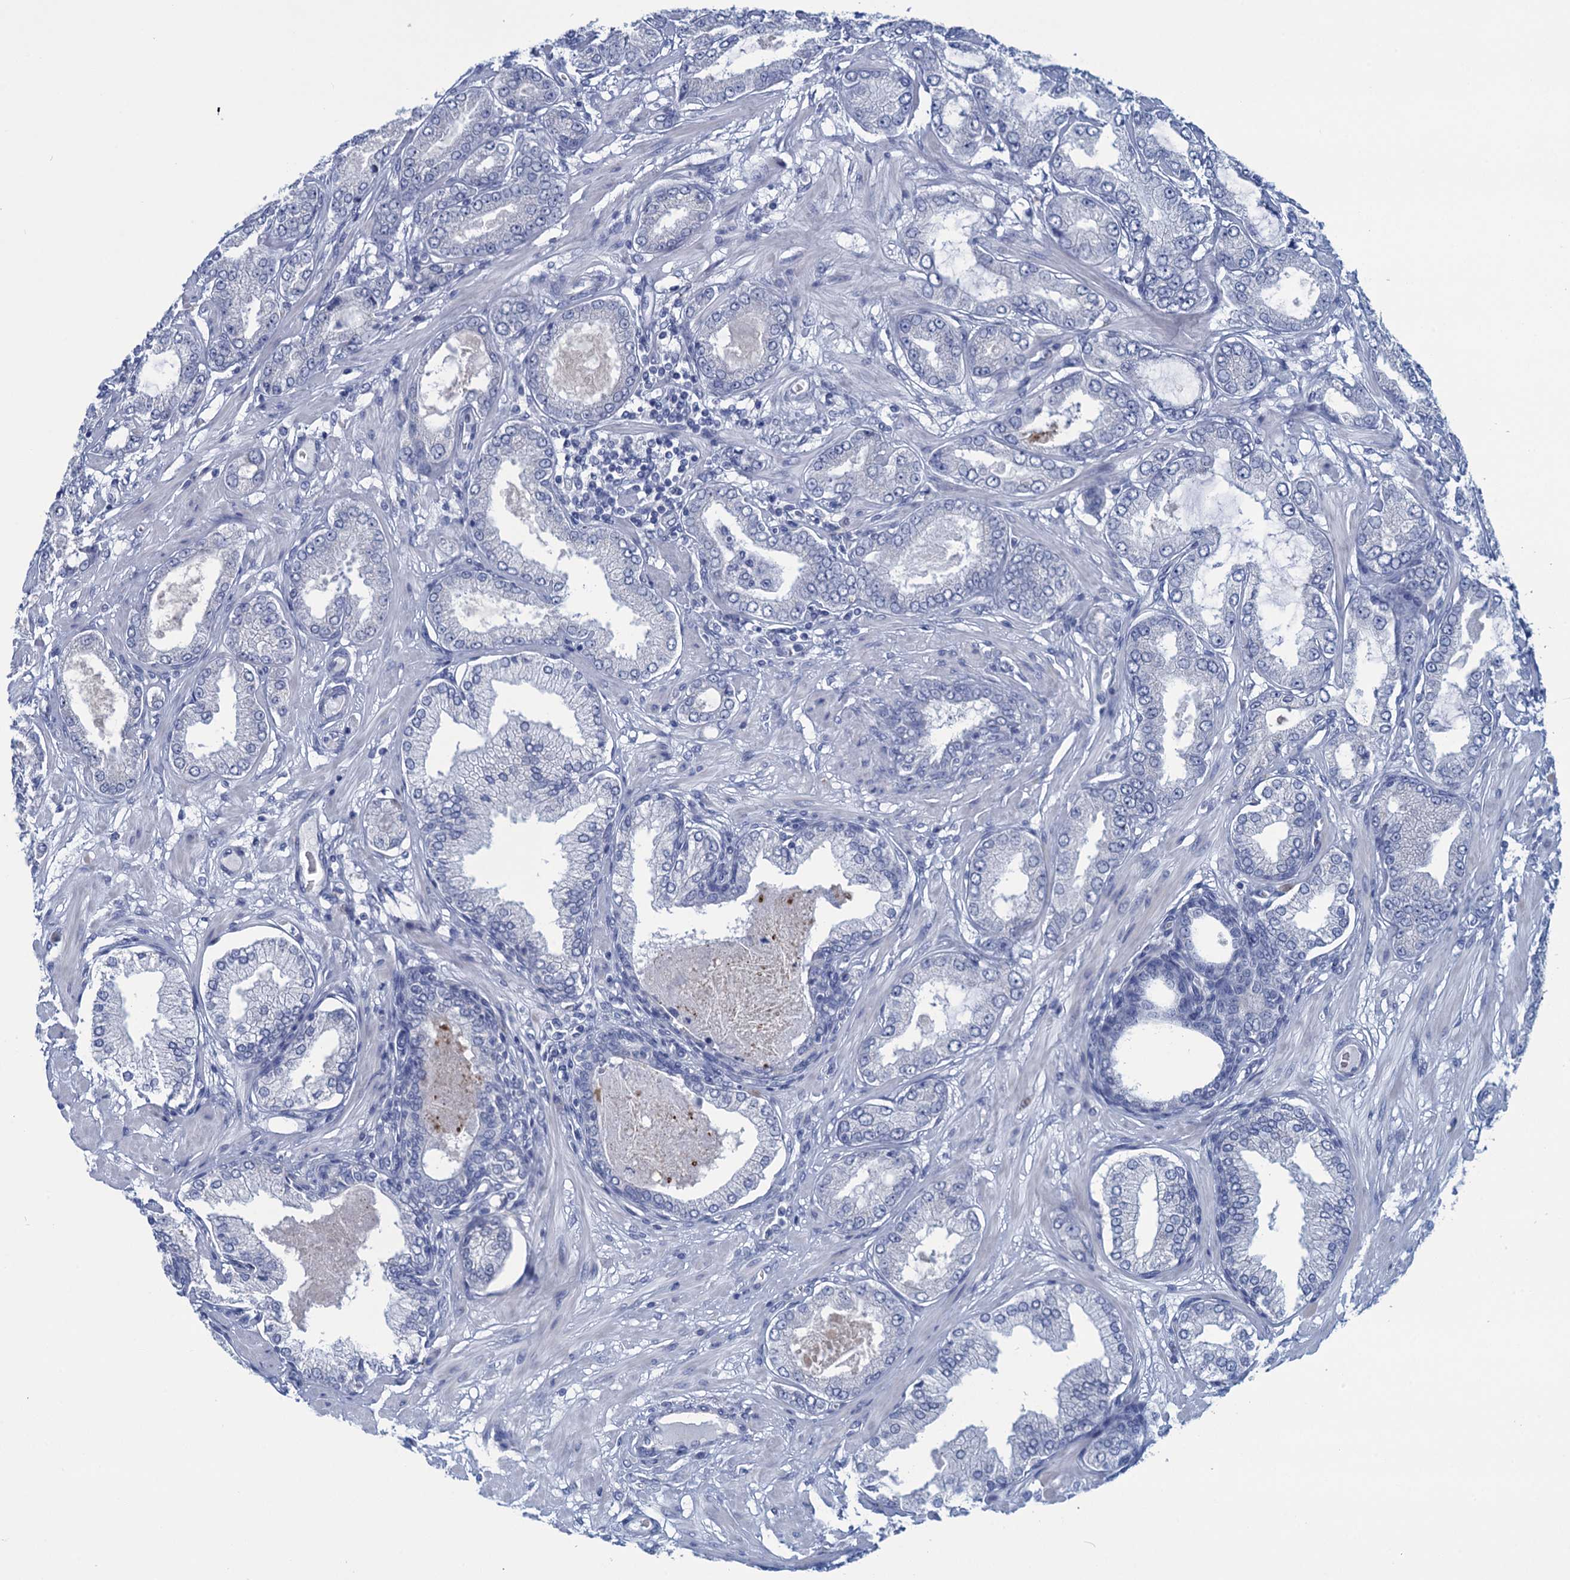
{"staining": {"intensity": "negative", "quantity": "none", "location": "none"}, "tissue": "prostate cancer", "cell_type": "Tumor cells", "image_type": "cancer", "snomed": [{"axis": "morphology", "description": "Adenocarcinoma, Low grade"}, {"axis": "topography", "description": "Prostate"}], "caption": "Tumor cells show no significant positivity in prostate adenocarcinoma (low-grade).", "gene": "SCEL", "patient": {"sex": "male", "age": 63}}